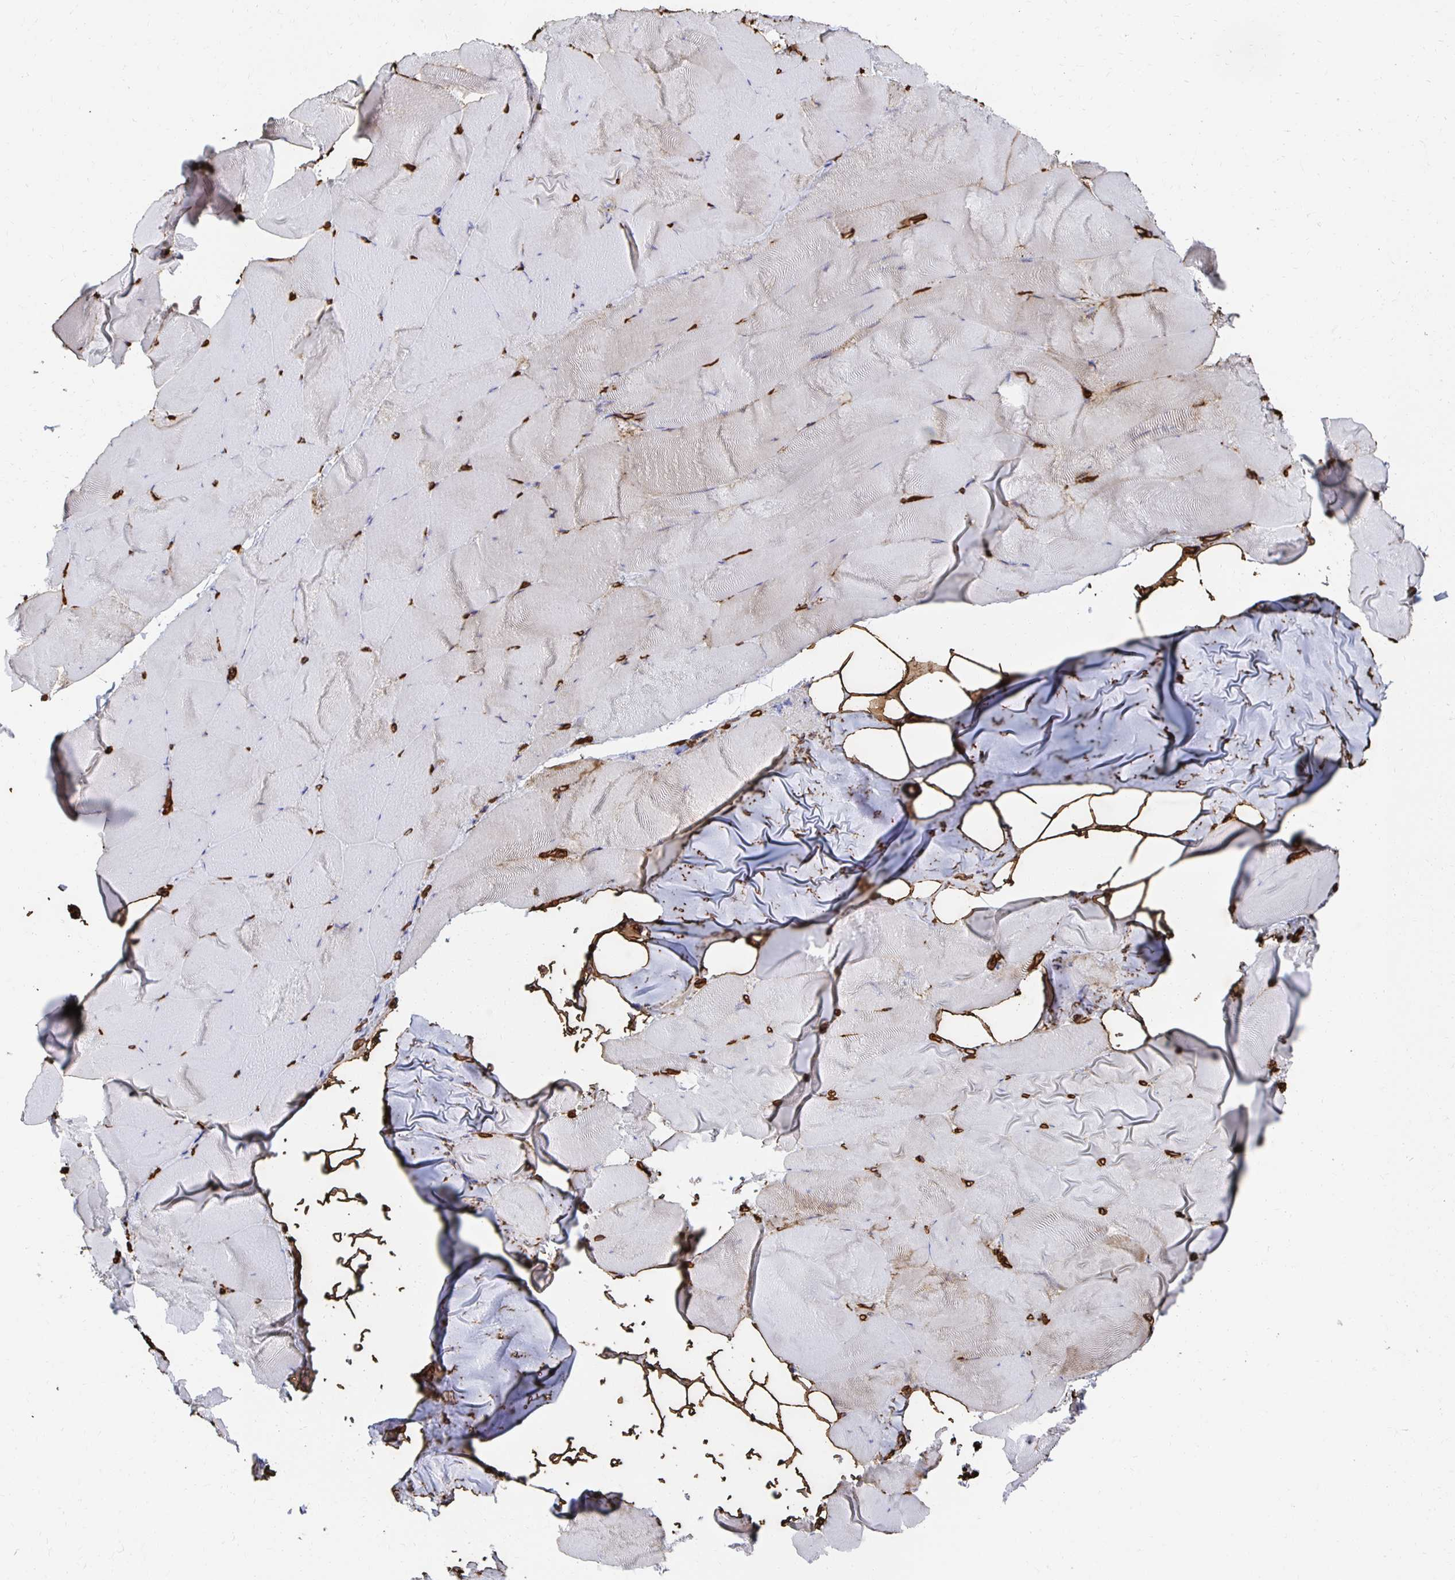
{"staining": {"intensity": "moderate", "quantity": "25%-75%", "location": "cytoplasmic/membranous"}, "tissue": "skeletal muscle", "cell_type": "Myocytes", "image_type": "normal", "snomed": [{"axis": "morphology", "description": "Normal tissue, NOS"}, {"axis": "topography", "description": "Skeletal muscle"}], "caption": "Skeletal muscle stained with DAB immunohistochemistry demonstrates medium levels of moderate cytoplasmic/membranous positivity in about 25%-75% of myocytes.", "gene": "VIPR2", "patient": {"sex": "female", "age": 64}}